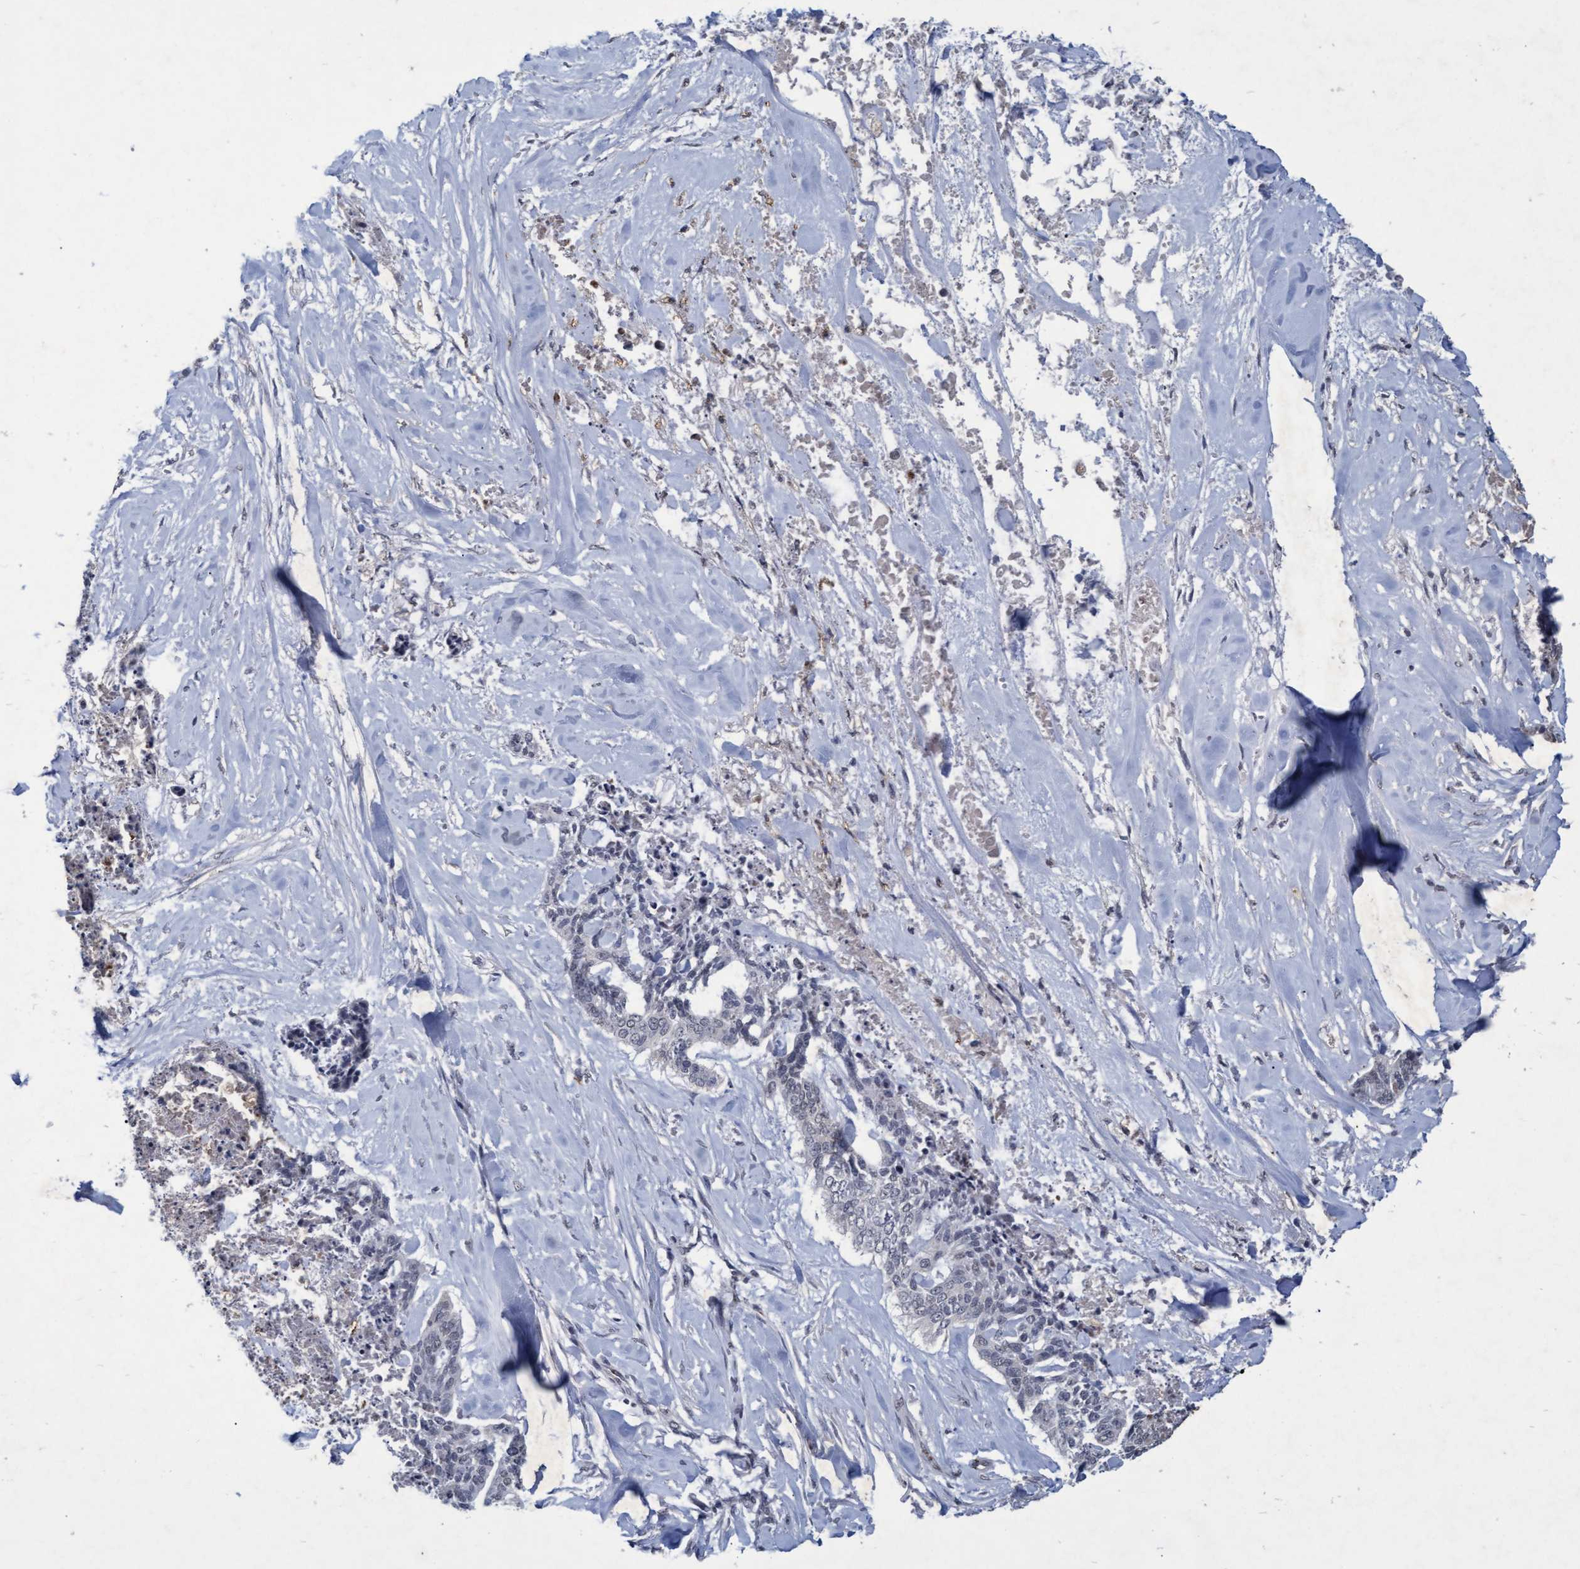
{"staining": {"intensity": "negative", "quantity": "none", "location": "none"}, "tissue": "skin cancer", "cell_type": "Tumor cells", "image_type": "cancer", "snomed": [{"axis": "morphology", "description": "Basal cell carcinoma"}, {"axis": "topography", "description": "Skin"}], "caption": "DAB immunohistochemical staining of human skin basal cell carcinoma displays no significant positivity in tumor cells.", "gene": "GALC", "patient": {"sex": "female", "age": 64}}